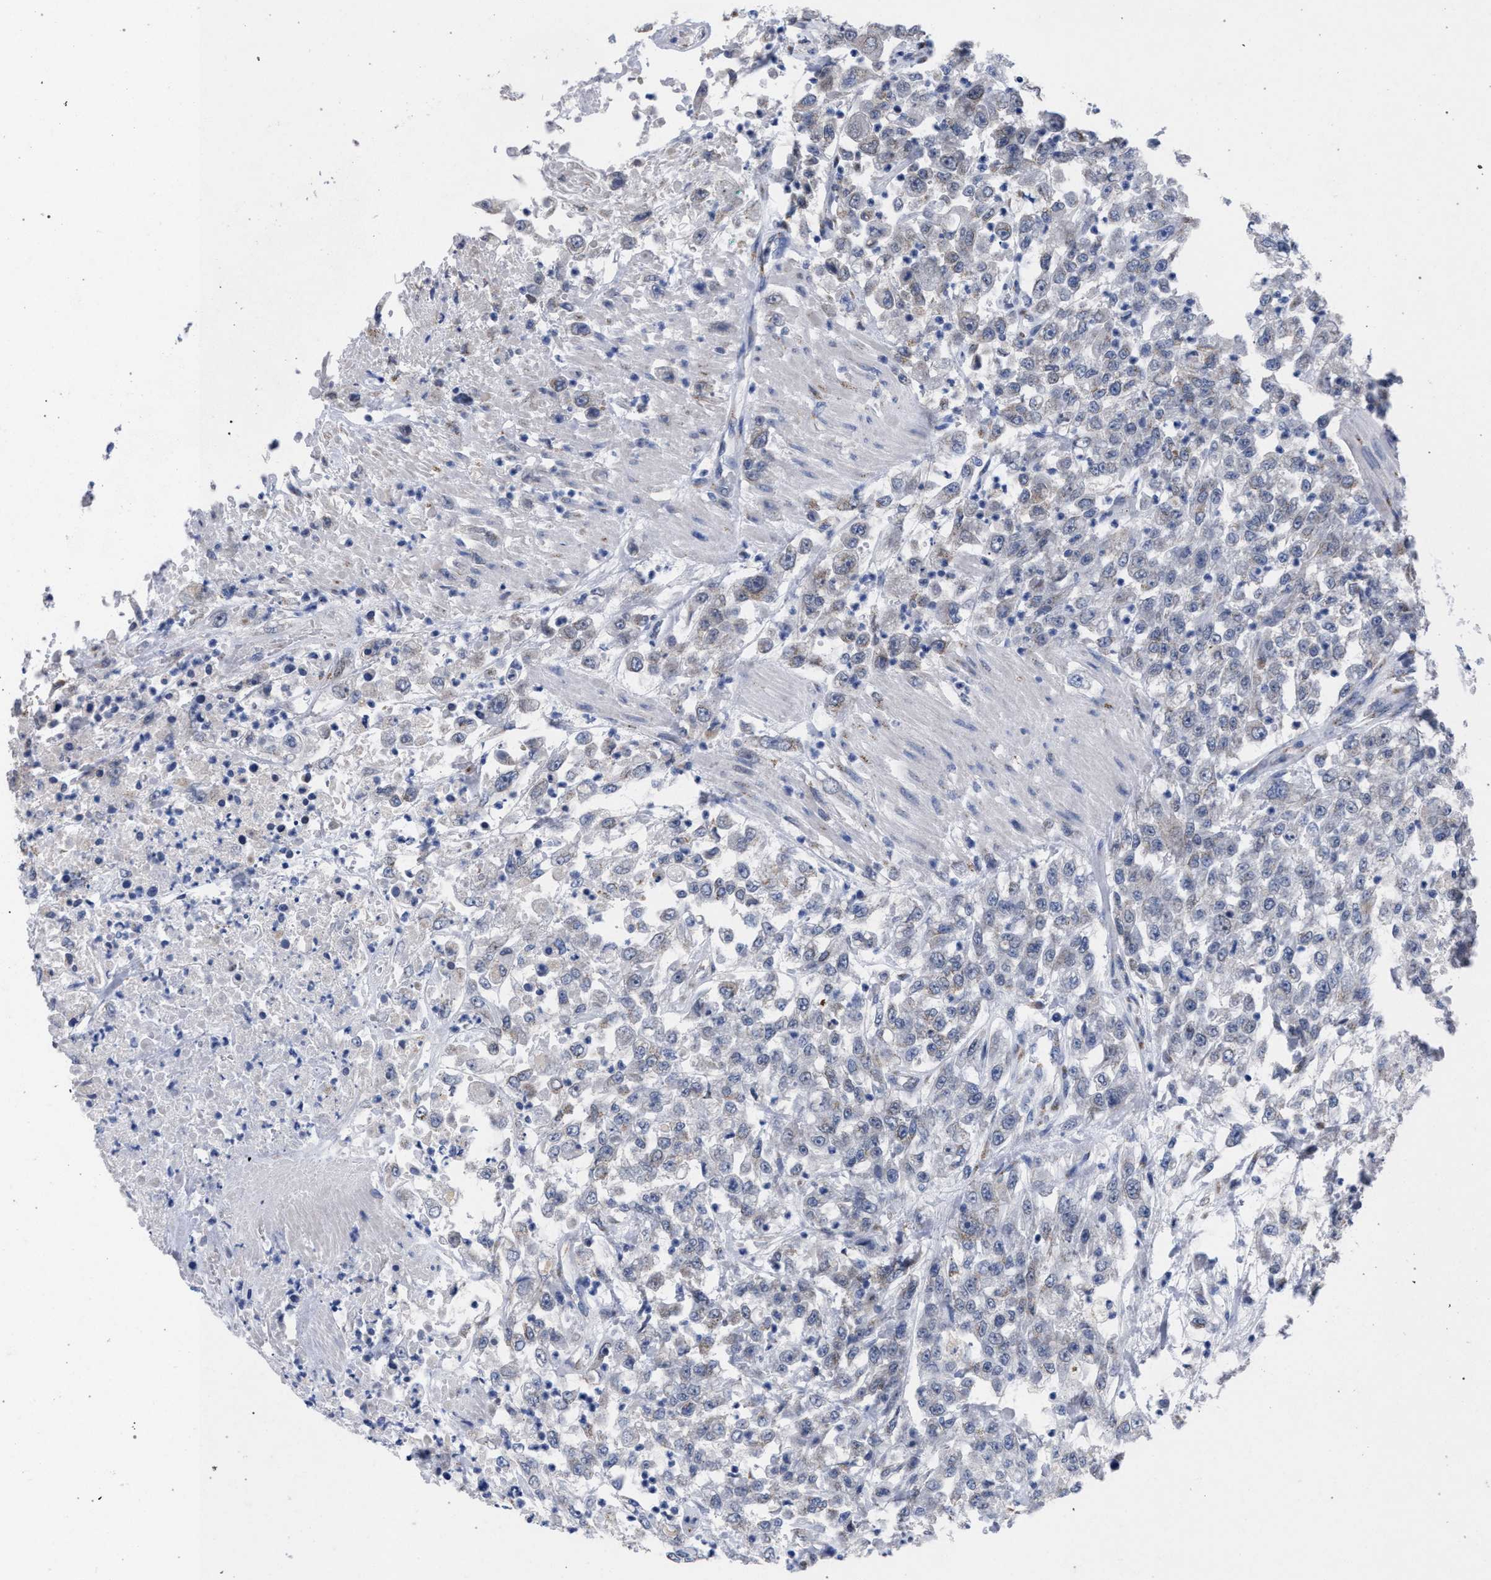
{"staining": {"intensity": "negative", "quantity": "none", "location": "none"}, "tissue": "urothelial cancer", "cell_type": "Tumor cells", "image_type": "cancer", "snomed": [{"axis": "morphology", "description": "Urothelial carcinoma, High grade"}, {"axis": "topography", "description": "Urinary bladder"}], "caption": "Human urothelial carcinoma (high-grade) stained for a protein using IHC shows no expression in tumor cells.", "gene": "GOLGA2", "patient": {"sex": "male", "age": 46}}